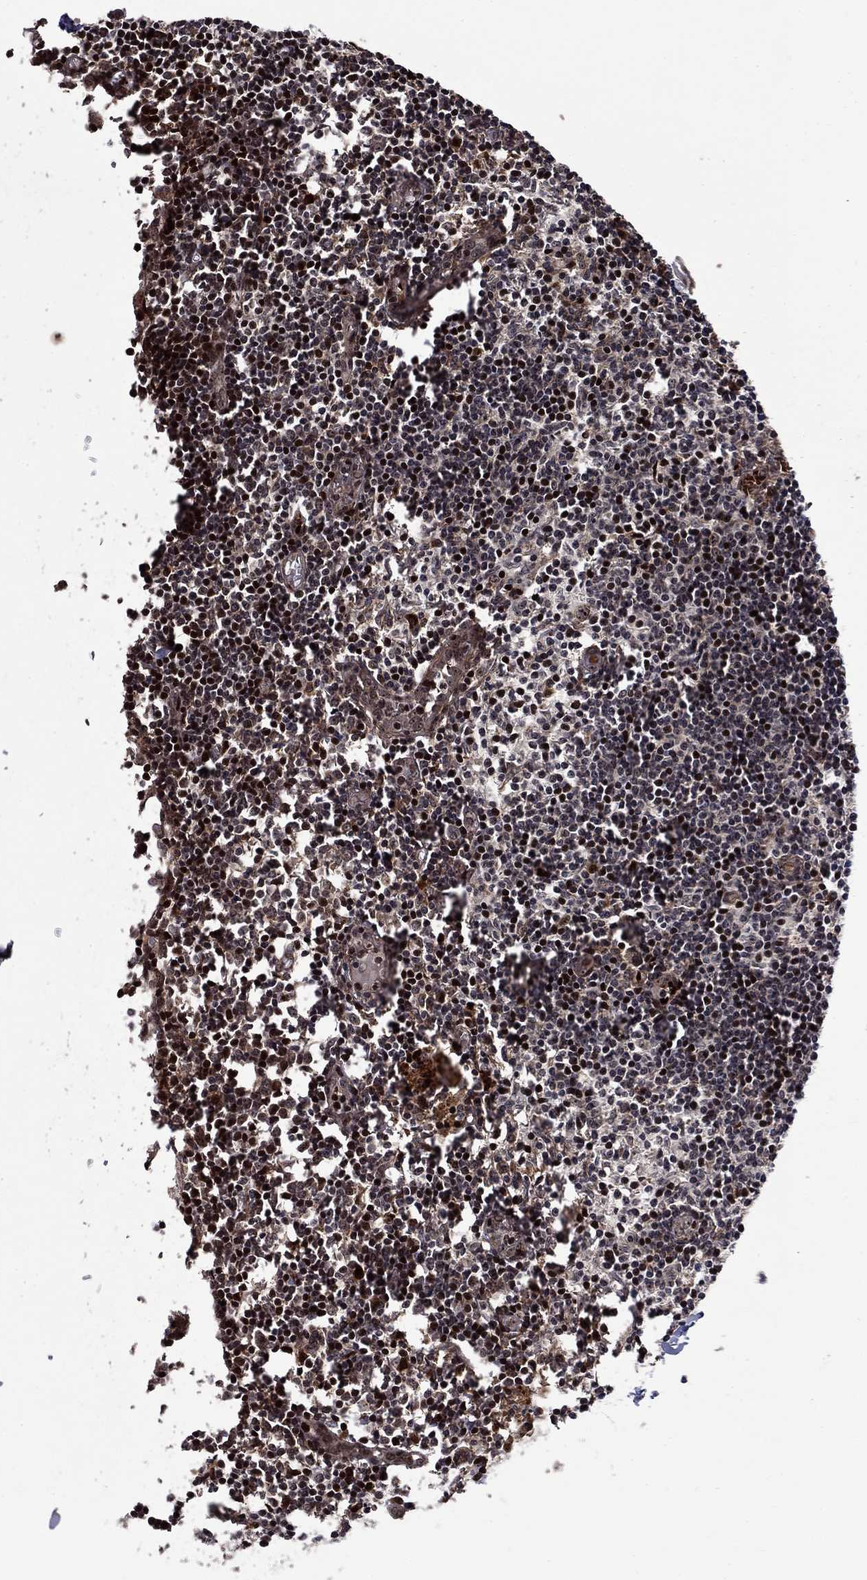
{"staining": {"intensity": "strong", "quantity": "25%-75%", "location": "cytoplasmic/membranous,nuclear"}, "tissue": "lymph node", "cell_type": "Non-germinal center cells", "image_type": "normal", "snomed": [{"axis": "morphology", "description": "Normal tissue, NOS"}, {"axis": "topography", "description": "Lymph node"}], "caption": "Lymph node stained with DAB immunohistochemistry (IHC) demonstrates high levels of strong cytoplasmic/membranous,nuclear expression in about 25%-75% of non-germinal center cells.", "gene": "AGTPBP1", "patient": {"sex": "male", "age": 59}}